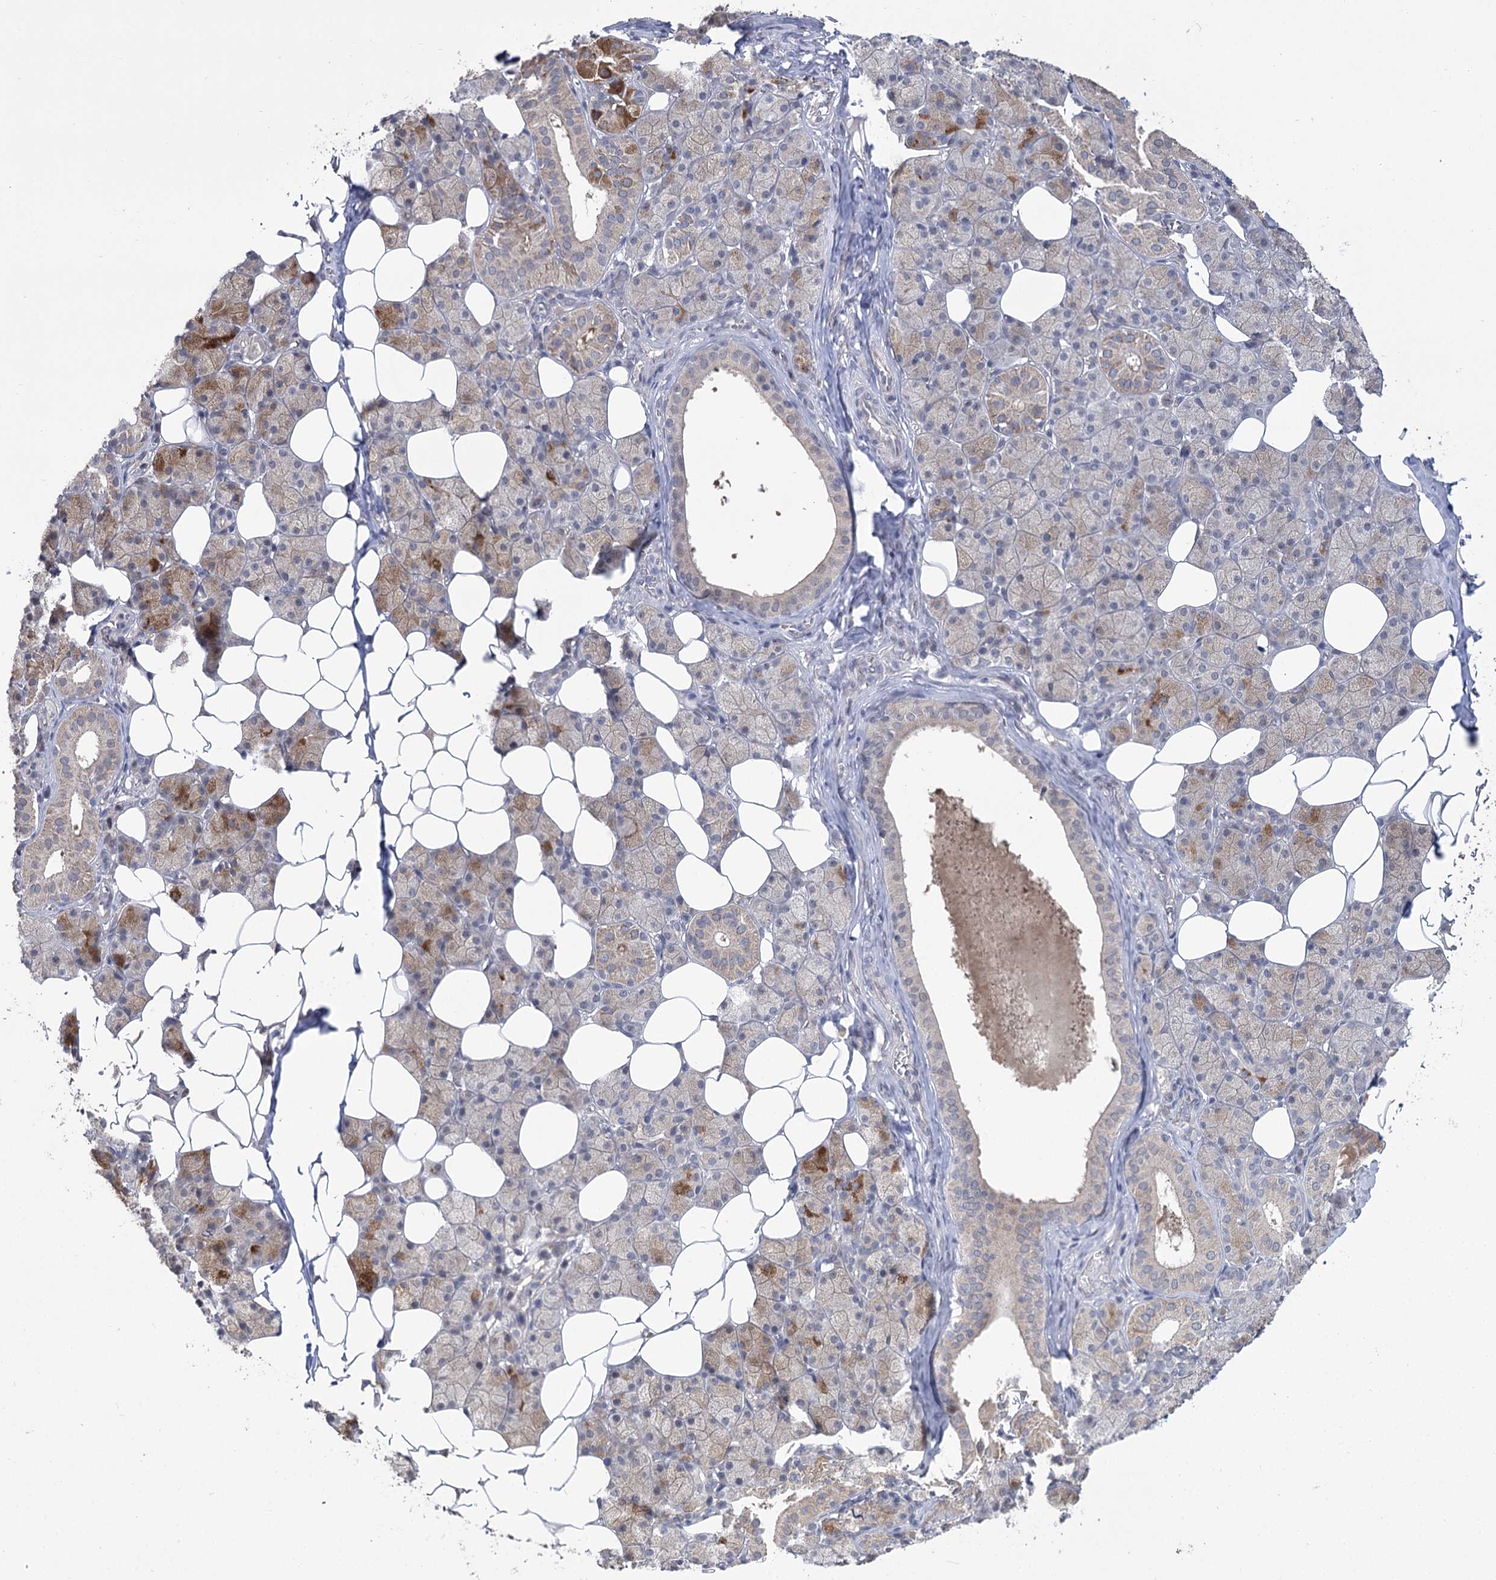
{"staining": {"intensity": "moderate", "quantity": "<25%", "location": "cytoplasmic/membranous"}, "tissue": "salivary gland", "cell_type": "Glandular cells", "image_type": "normal", "snomed": [{"axis": "morphology", "description": "Normal tissue, NOS"}, {"axis": "topography", "description": "Salivary gland"}], "caption": "Salivary gland stained with IHC displays moderate cytoplasmic/membranous expression in about <25% of glandular cells. (brown staining indicates protein expression, while blue staining denotes nuclei).", "gene": "PHYHIPL", "patient": {"sex": "female", "age": 33}}